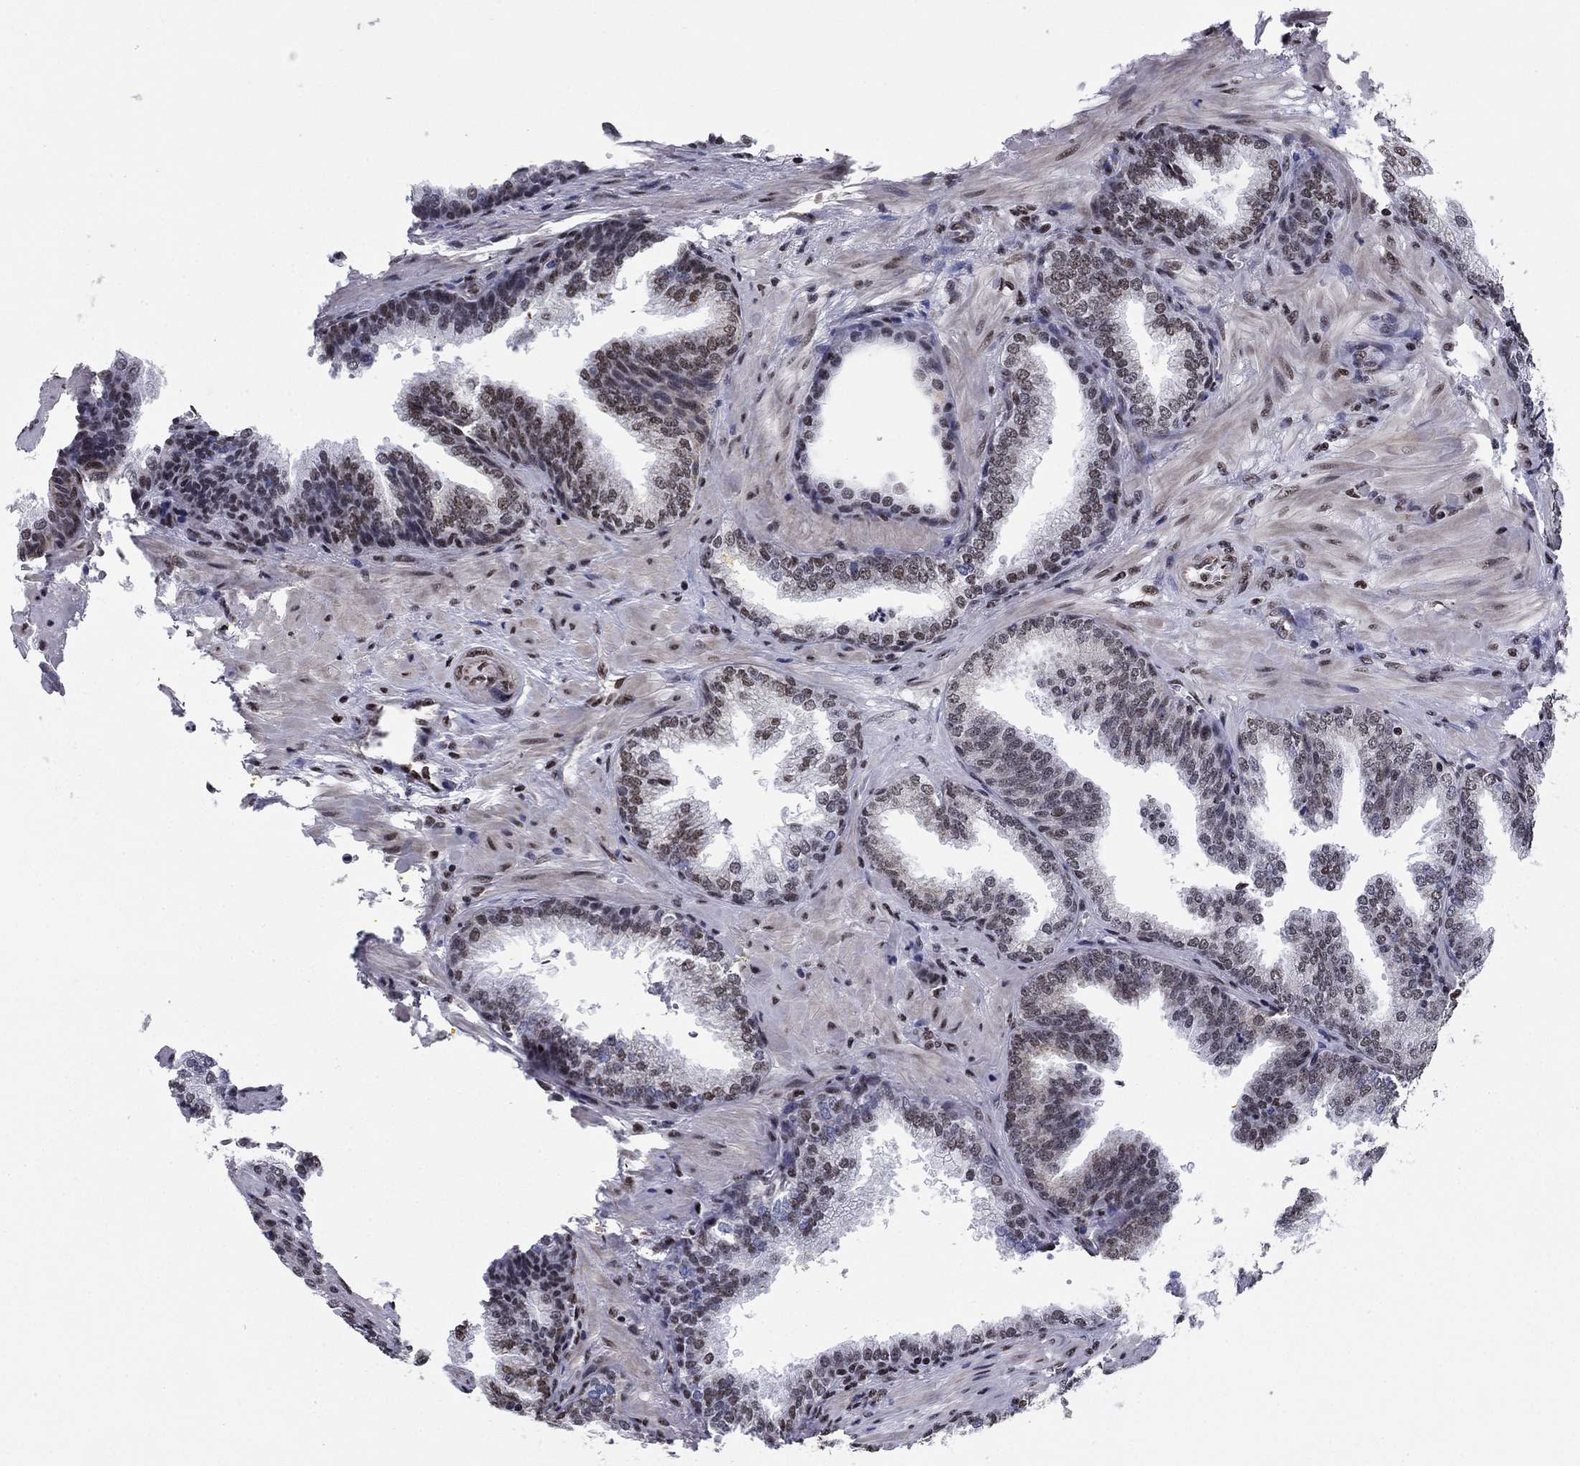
{"staining": {"intensity": "weak", "quantity": "25%-75%", "location": "cytoplasmic/membranous,nuclear"}, "tissue": "prostate cancer", "cell_type": "Tumor cells", "image_type": "cancer", "snomed": [{"axis": "morphology", "description": "Adenocarcinoma, Low grade"}, {"axis": "topography", "description": "Prostate"}], "caption": "This micrograph demonstrates IHC staining of human prostate adenocarcinoma (low-grade), with low weak cytoplasmic/membranous and nuclear staining in approximately 25%-75% of tumor cells.", "gene": "N4BP2", "patient": {"sex": "male", "age": 68}}